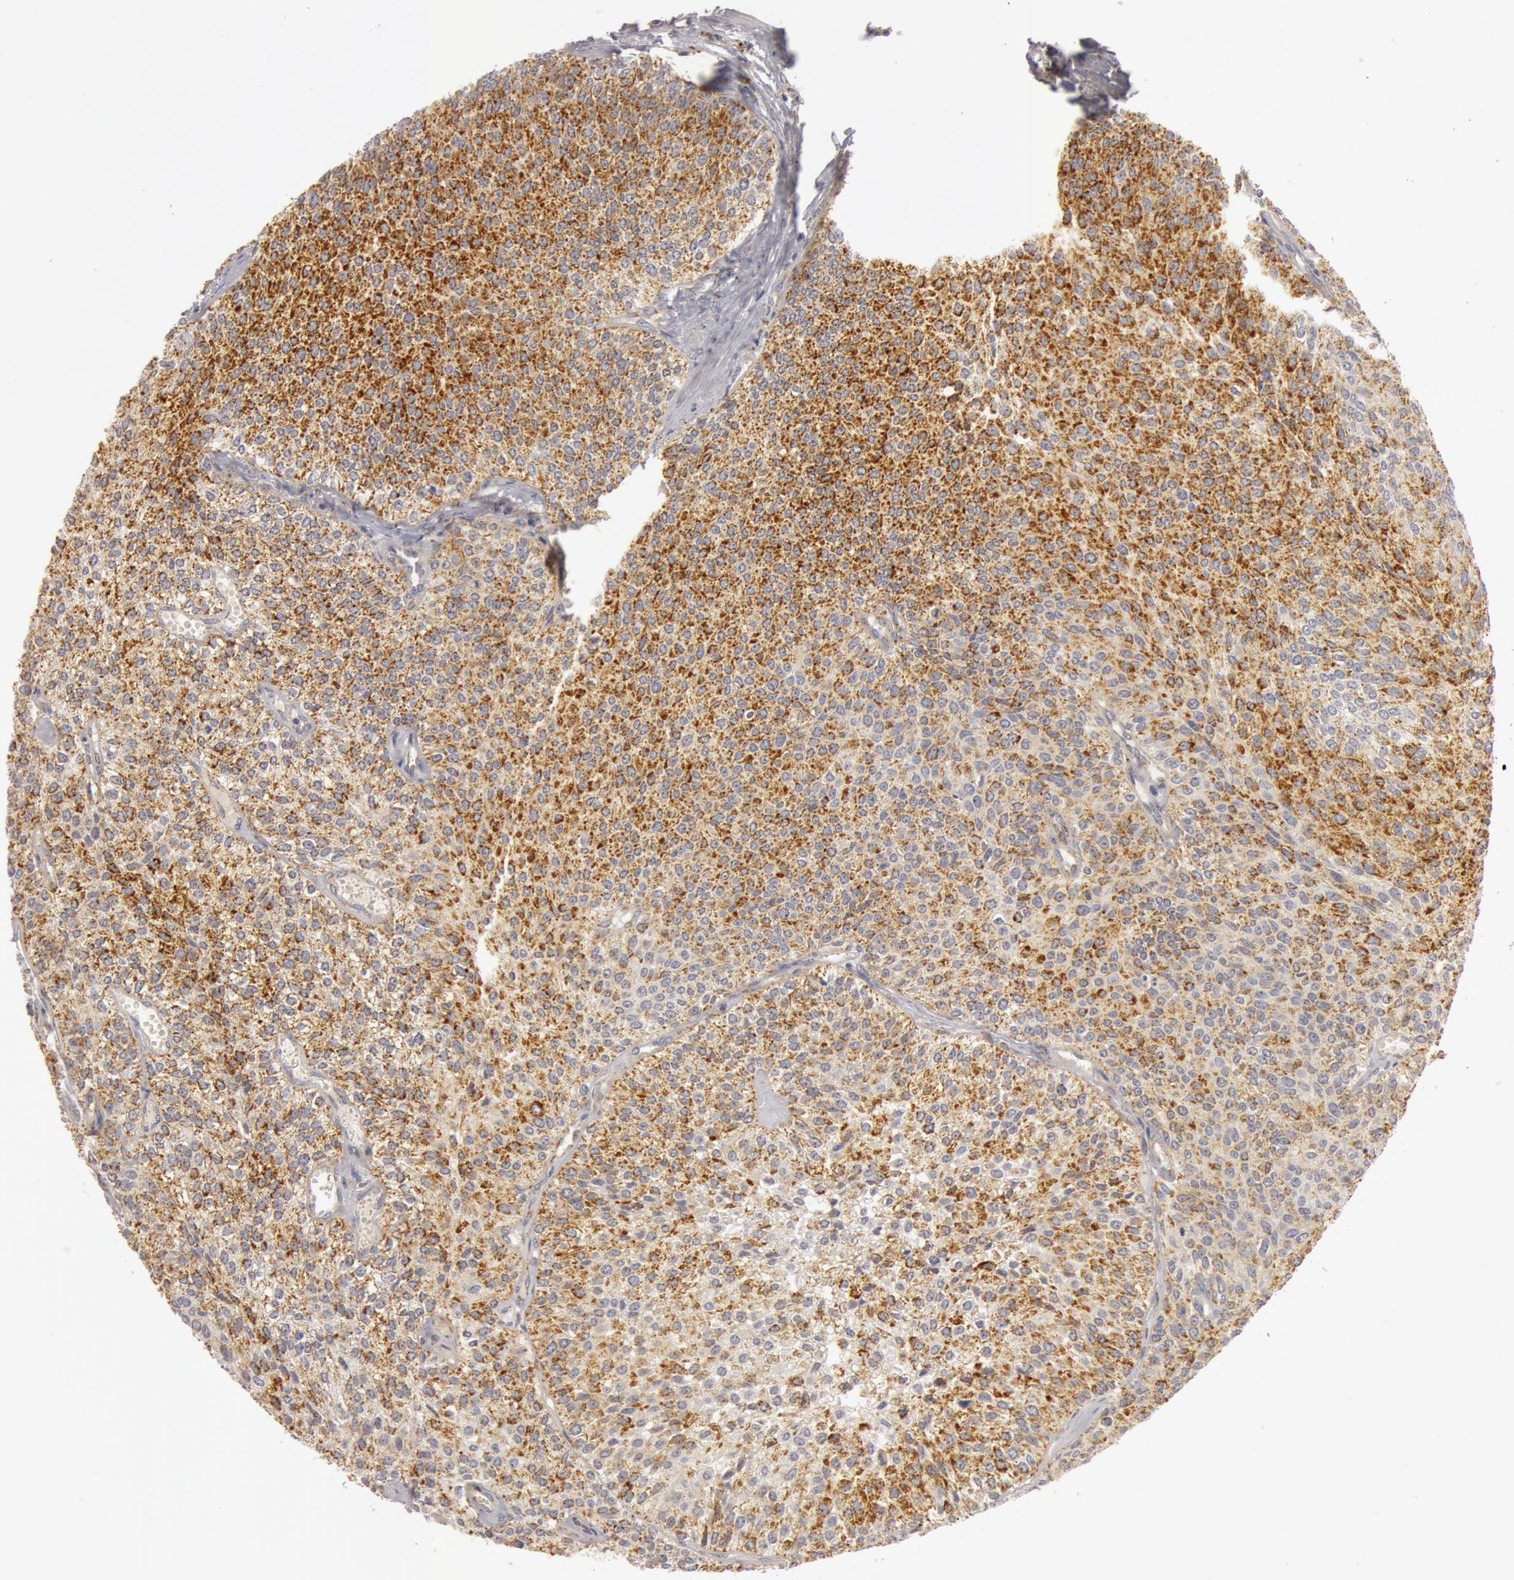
{"staining": {"intensity": "strong", "quantity": ">75%", "location": "cytoplasmic/membranous"}, "tissue": "urothelial cancer", "cell_type": "Tumor cells", "image_type": "cancer", "snomed": [{"axis": "morphology", "description": "Urothelial carcinoma, Low grade"}, {"axis": "topography", "description": "Urinary bladder"}], "caption": "High-power microscopy captured an immunohistochemistry histopathology image of urothelial cancer, revealing strong cytoplasmic/membranous positivity in about >75% of tumor cells.", "gene": "C7", "patient": {"sex": "female", "age": 73}}